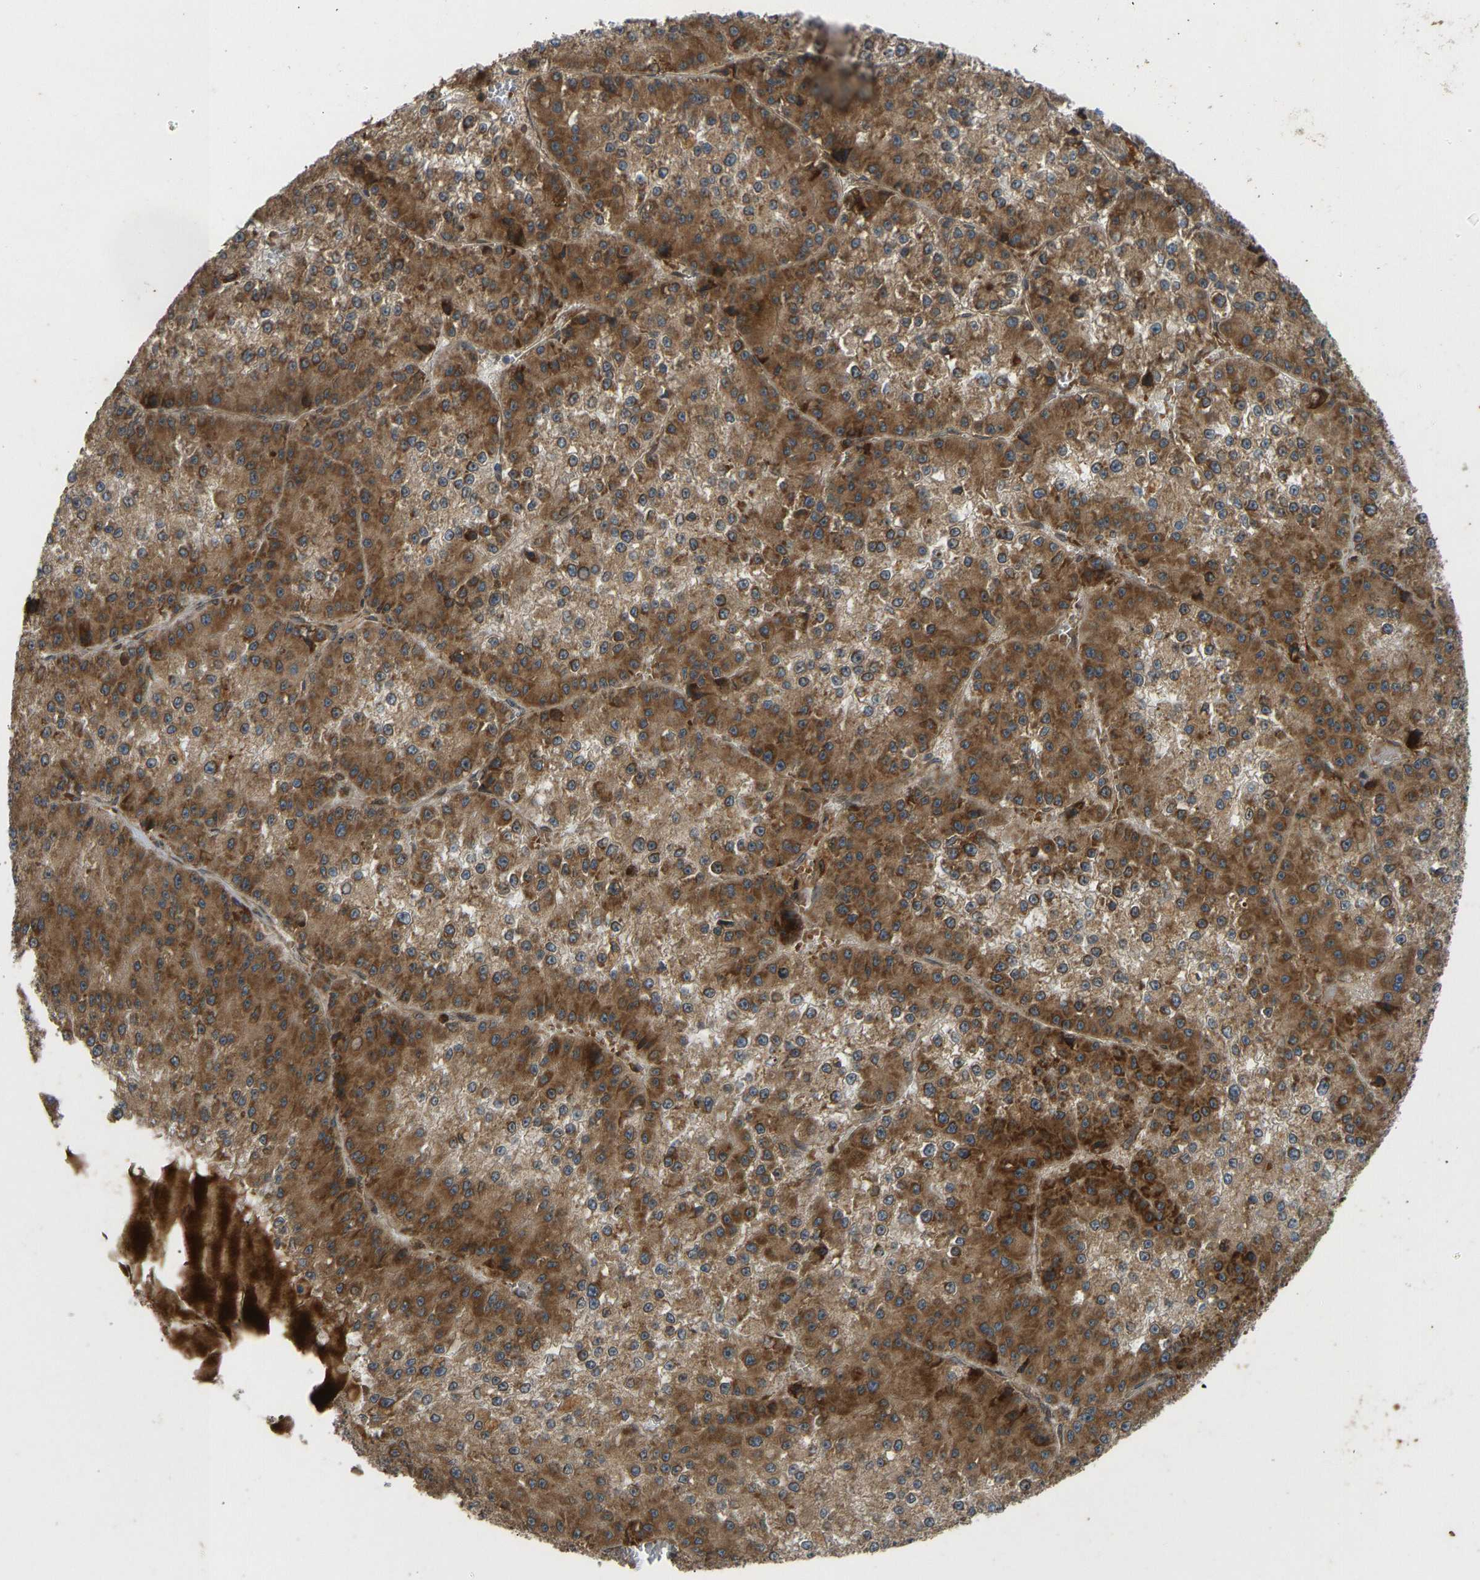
{"staining": {"intensity": "strong", "quantity": ">75%", "location": "cytoplasmic/membranous"}, "tissue": "liver cancer", "cell_type": "Tumor cells", "image_type": "cancer", "snomed": [{"axis": "morphology", "description": "Carcinoma, Hepatocellular, NOS"}, {"axis": "topography", "description": "Liver"}], "caption": "Liver hepatocellular carcinoma stained for a protein shows strong cytoplasmic/membranous positivity in tumor cells.", "gene": "RPN2", "patient": {"sex": "female", "age": 73}}